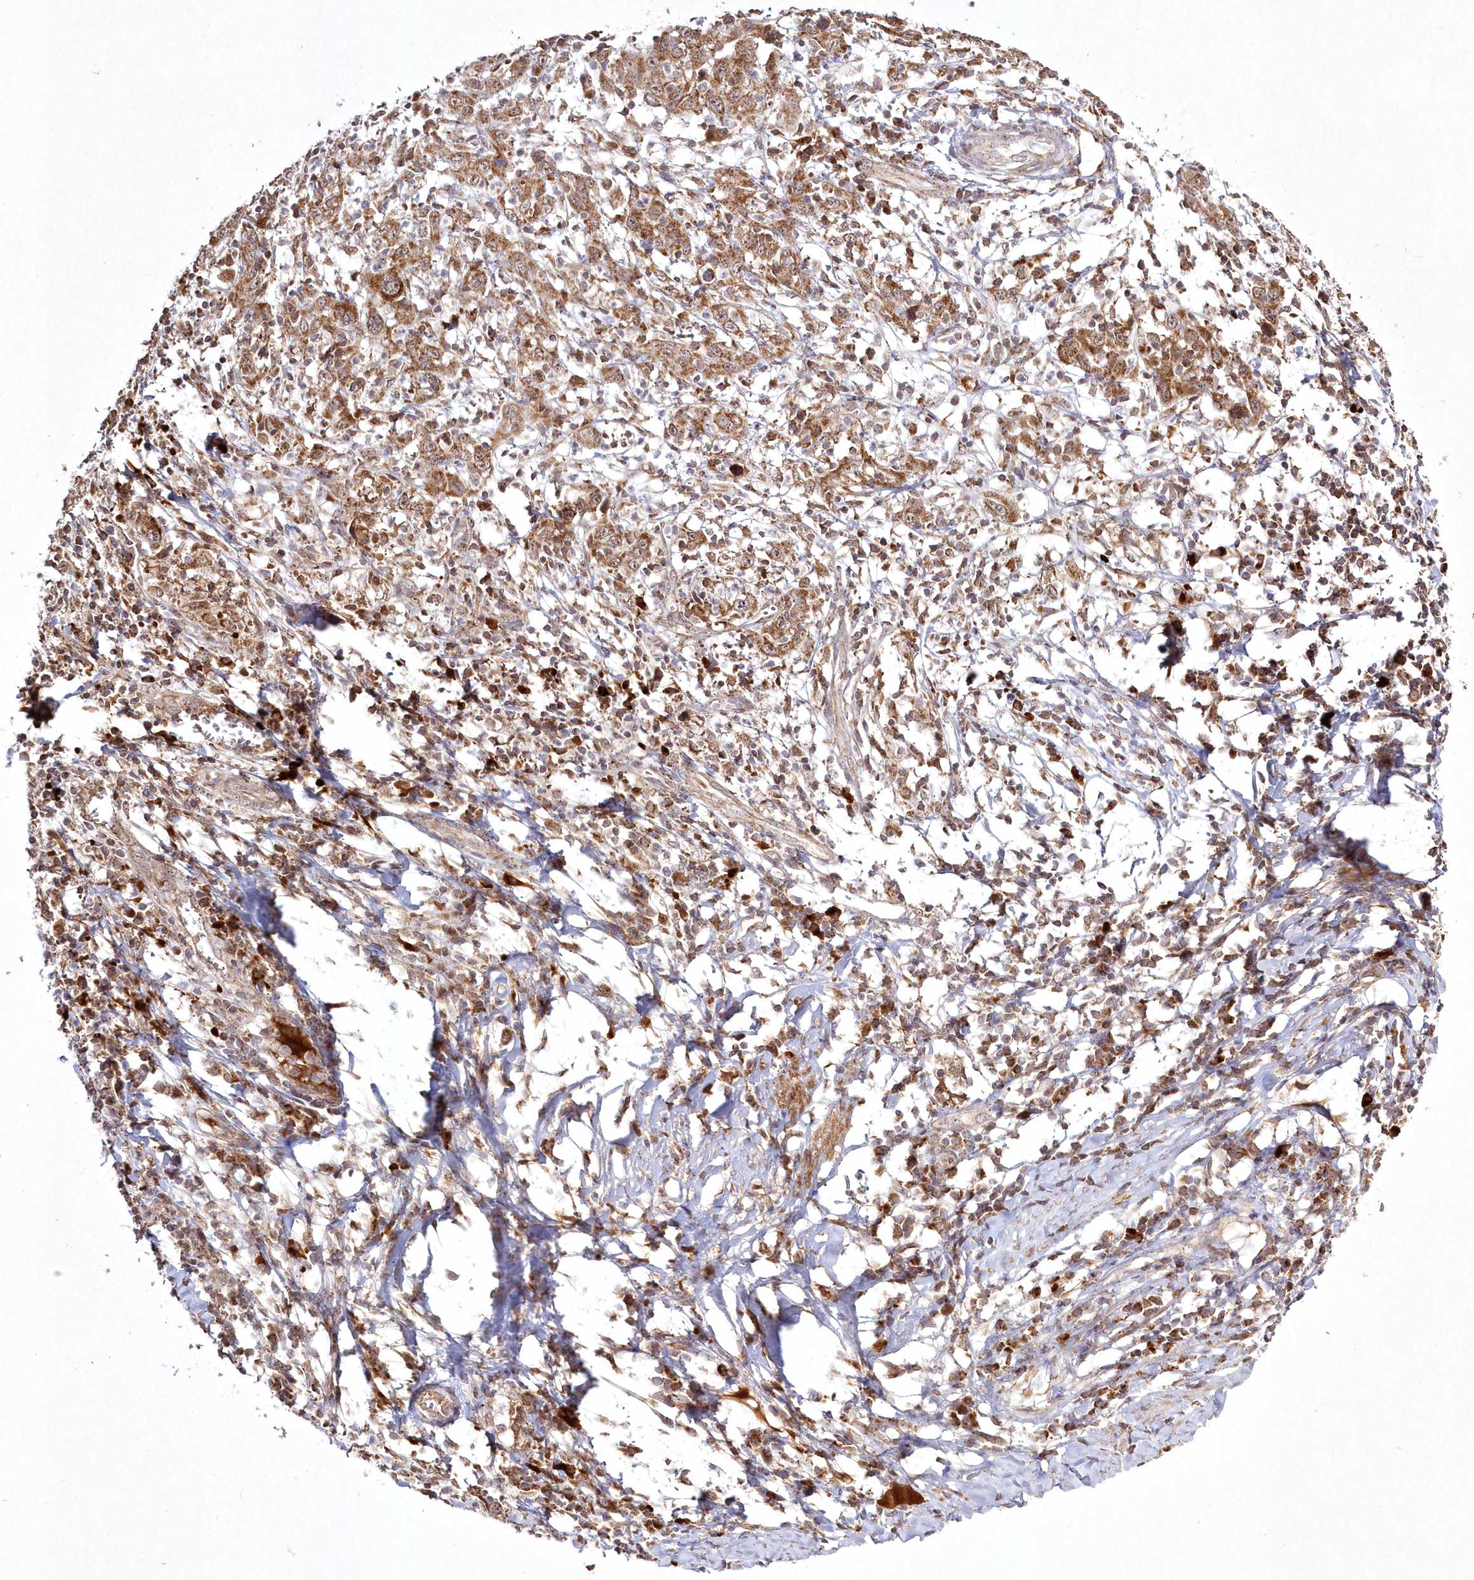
{"staining": {"intensity": "moderate", "quantity": ">75%", "location": "cytoplasmic/membranous"}, "tissue": "cervical cancer", "cell_type": "Tumor cells", "image_type": "cancer", "snomed": [{"axis": "morphology", "description": "Squamous cell carcinoma, NOS"}, {"axis": "topography", "description": "Cervix"}], "caption": "Protein staining of cervical squamous cell carcinoma tissue demonstrates moderate cytoplasmic/membranous staining in about >75% of tumor cells.", "gene": "PEX13", "patient": {"sex": "female", "age": 46}}